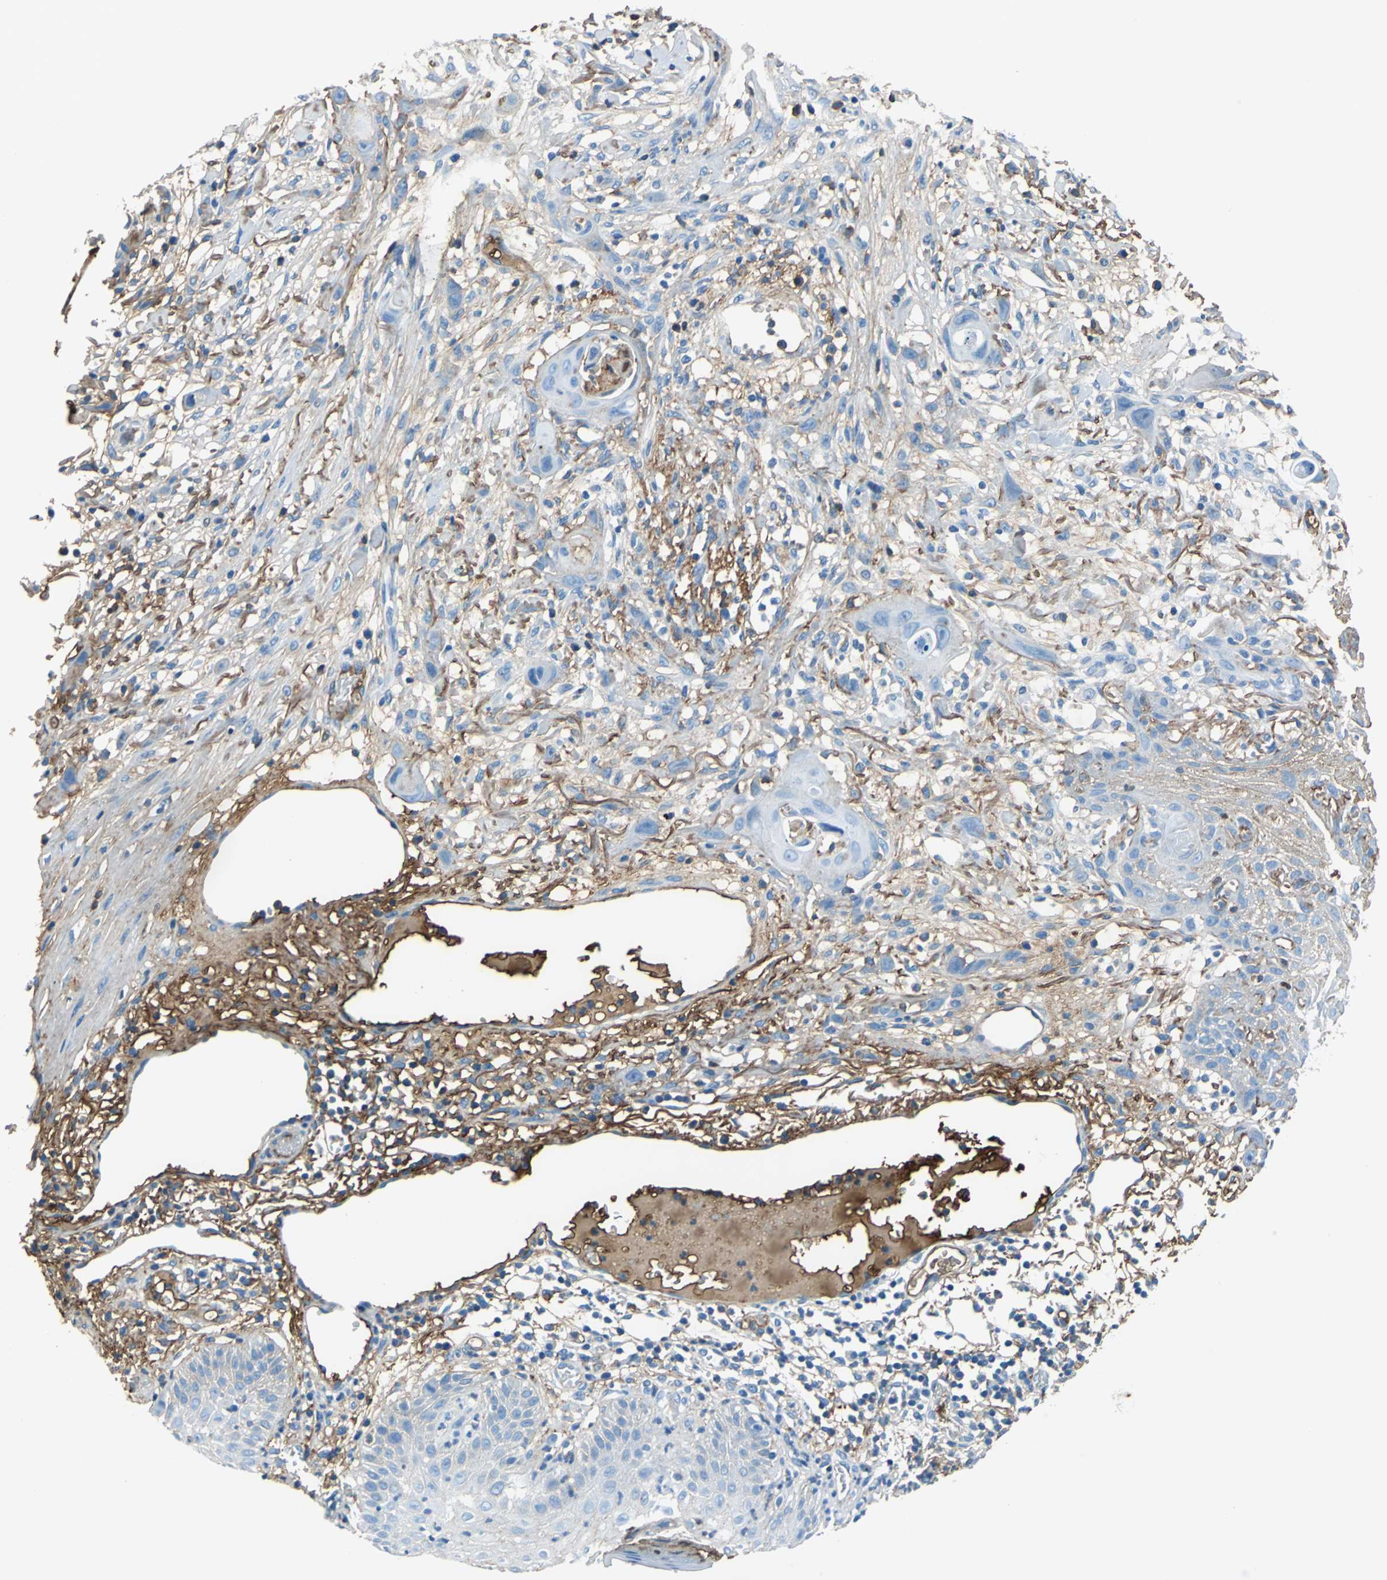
{"staining": {"intensity": "weak", "quantity": "<25%", "location": "cytoplasmic/membranous"}, "tissue": "skin cancer", "cell_type": "Tumor cells", "image_type": "cancer", "snomed": [{"axis": "morphology", "description": "Normal tissue, NOS"}, {"axis": "morphology", "description": "Squamous cell carcinoma, NOS"}, {"axis": "topography", "description": "Skin"}], "caption": "Tumor cells show no significant positivity in skin cancer.", "gene": "ALB", "patient": {"sex": "female", "age": 59}}